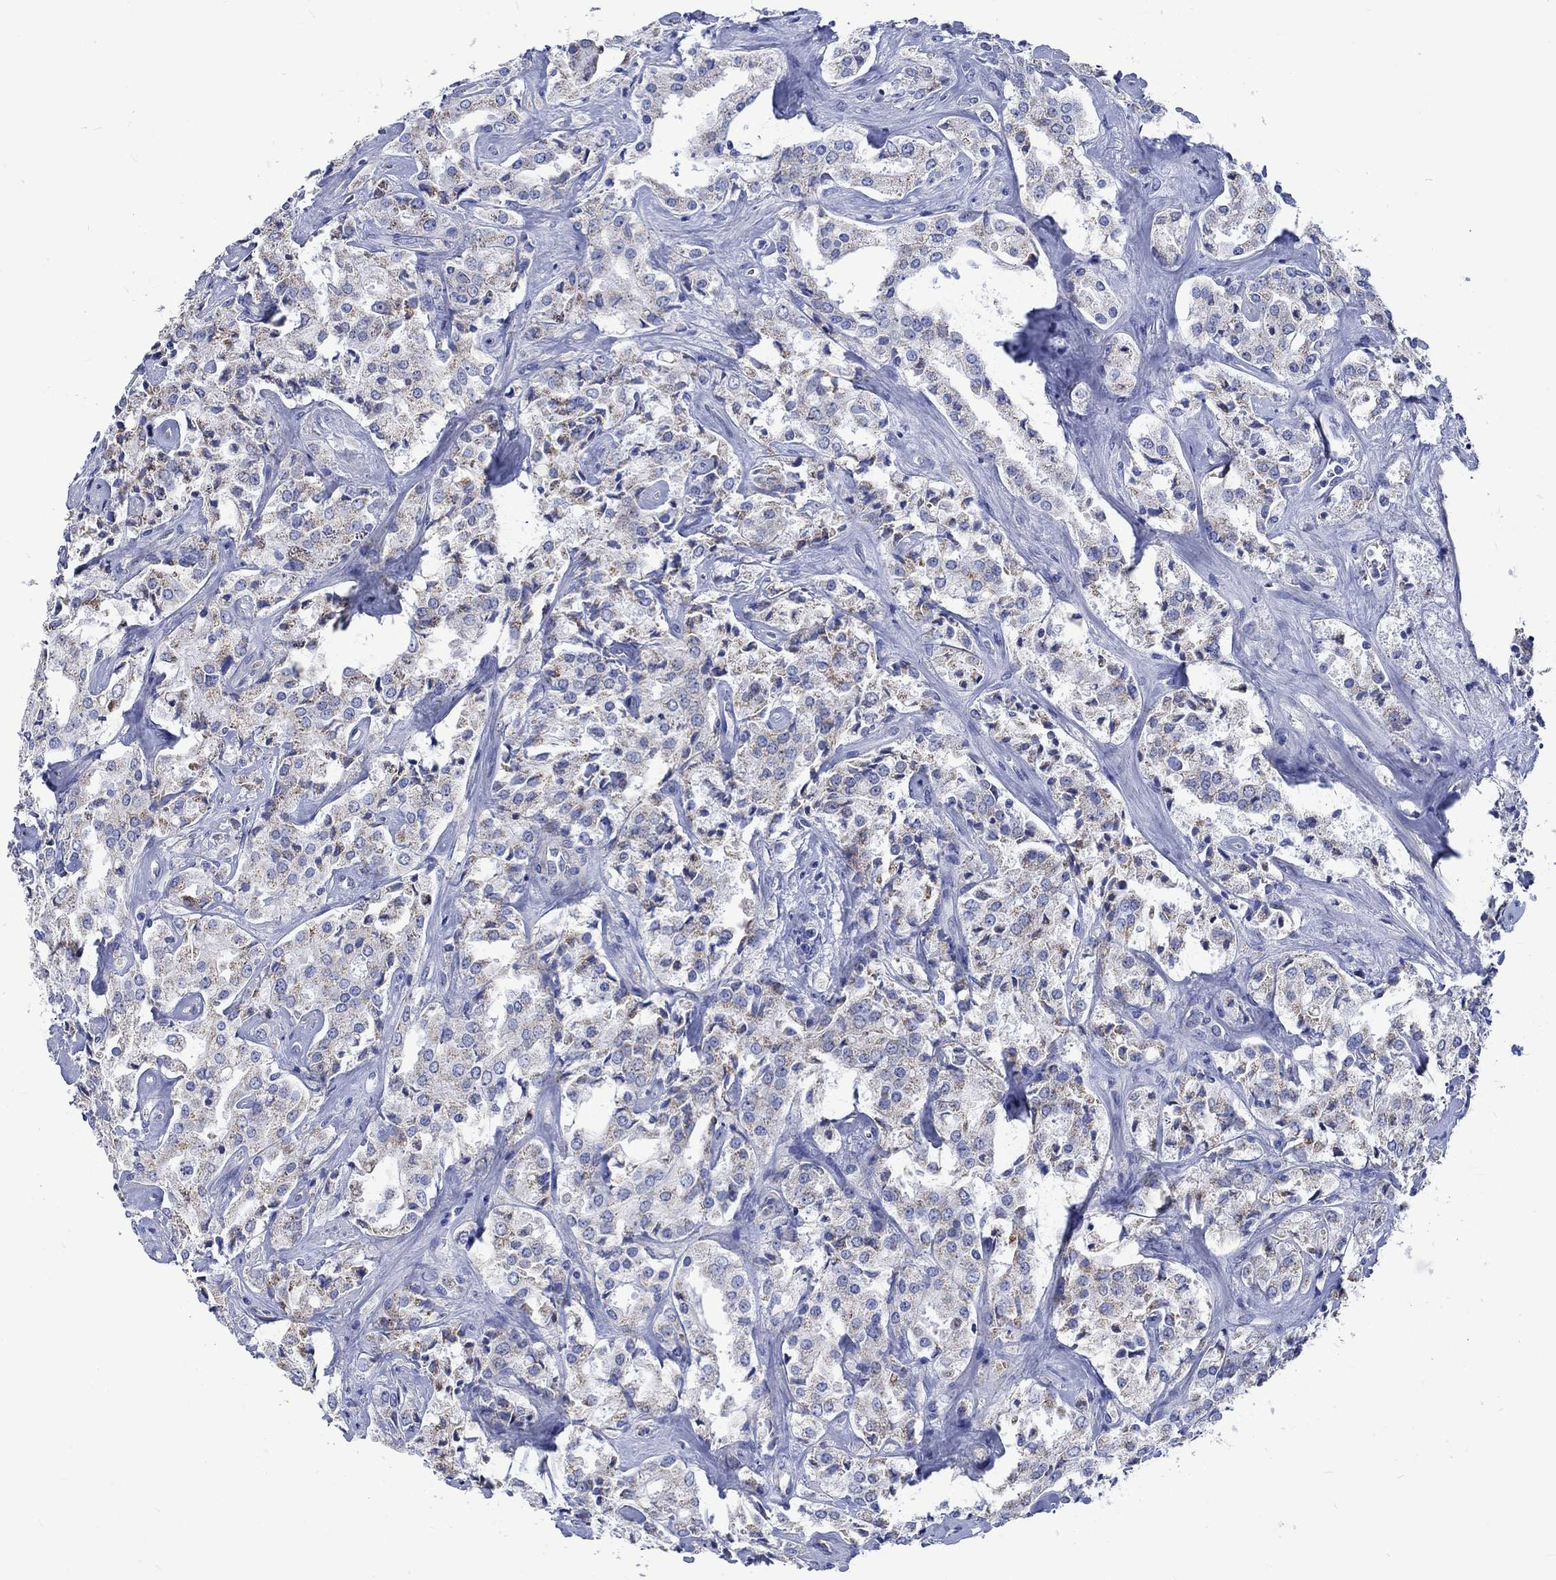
{"staining": {"intensity": "moderate", "quantity": "<25%", "location": "cytoplasmic/membranous"}, "tissue": "prostate cancer", "cell_type": "Tumor cells", "image_type": "cancer", "snomed": [{"axis": "morphology", "description": "Adenocarcinoma, NOS"}, {"axis": "topography", "description": "Prostate"}], "caption": "This image reveals immunohistochemistry staining of human prostate cancer (adenocarcinoma), with low moderate cytoplasmic/membranous staining in approximately <25% of tumor cells.", "gene": "CPLX2", "patient": {"sex": "male", "age": 66}}